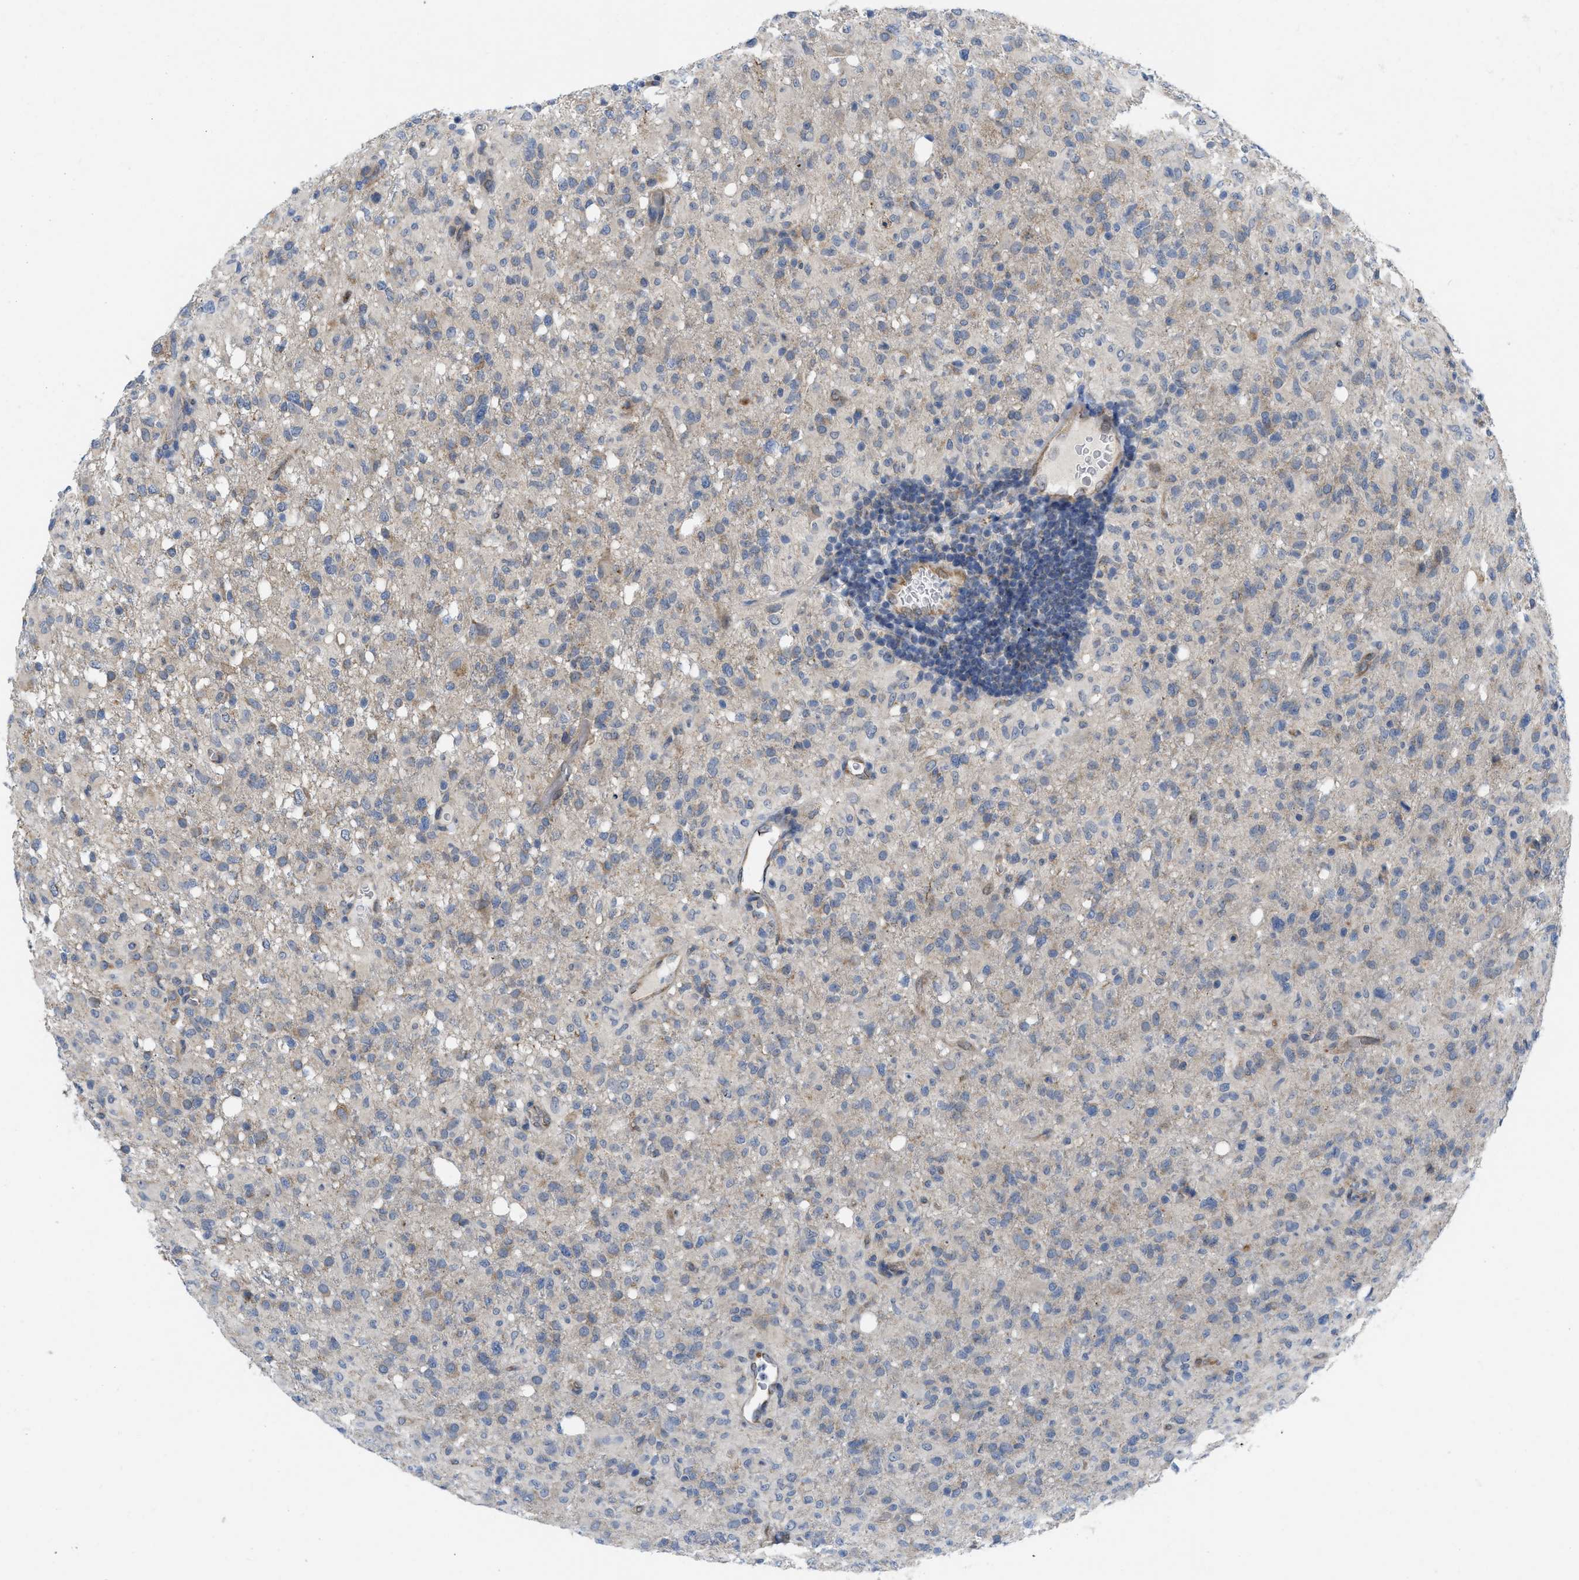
{"staining": {"intensity": "weak", "quantity": "<25%", "location": "cytoplasmic/membranous"}, "tissue": "glioma", "cell_type": "Tumor cells", "image_type": "cancer", "snomed": [{"axis": "morphology", "description": "Glioma, malignant, High grade"}, {"axis": "topography", "description": "Brain"}], "caption": "Immunohistochemical staining of human glioma exhibits no significant staining in tumor cells. The staining is performed using DAB brown chromogen with nuclei counter-stained in using hematoxylin.", "gene": "EOGT", "patient": {"sex": "female", "age": 57}}